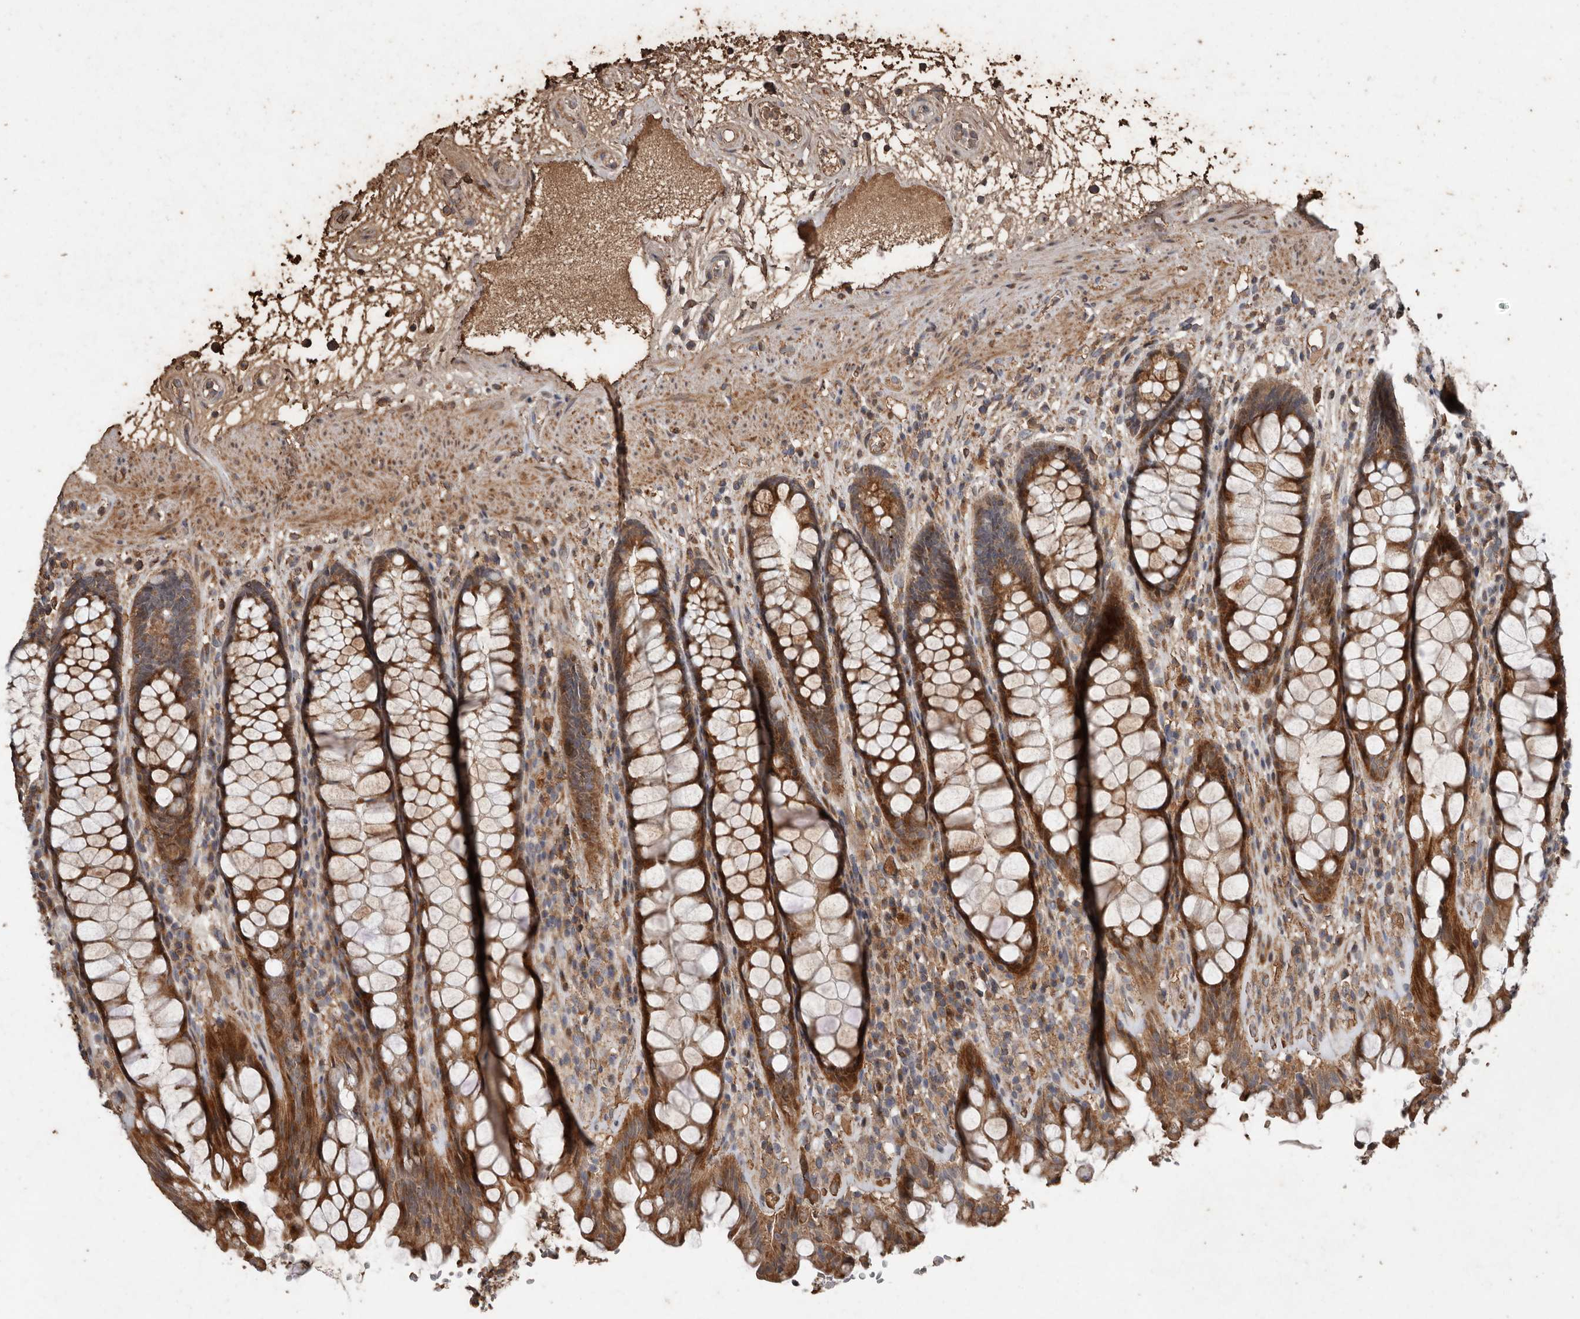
{"staining": {"intensity": "moderate", "quantity": ">75%", "location": "cytoplasmic/membranous"}, "tissue": "rectum", "cell_type": "Glandular cells", "image_type": "normal", "snomed": [{"axis": "morphology", "description": "Normal tissue, NOS"}, {"axis": "topography", "description": "Rectum"}], "caption": "Glandular cells demonstrate medium levels of moderate cytoplasmic/membranous staining in about >75% of cells in unremarkable rectum.", "gene": "RANBP17", "patient": {"sex": "male", "age": 64}}